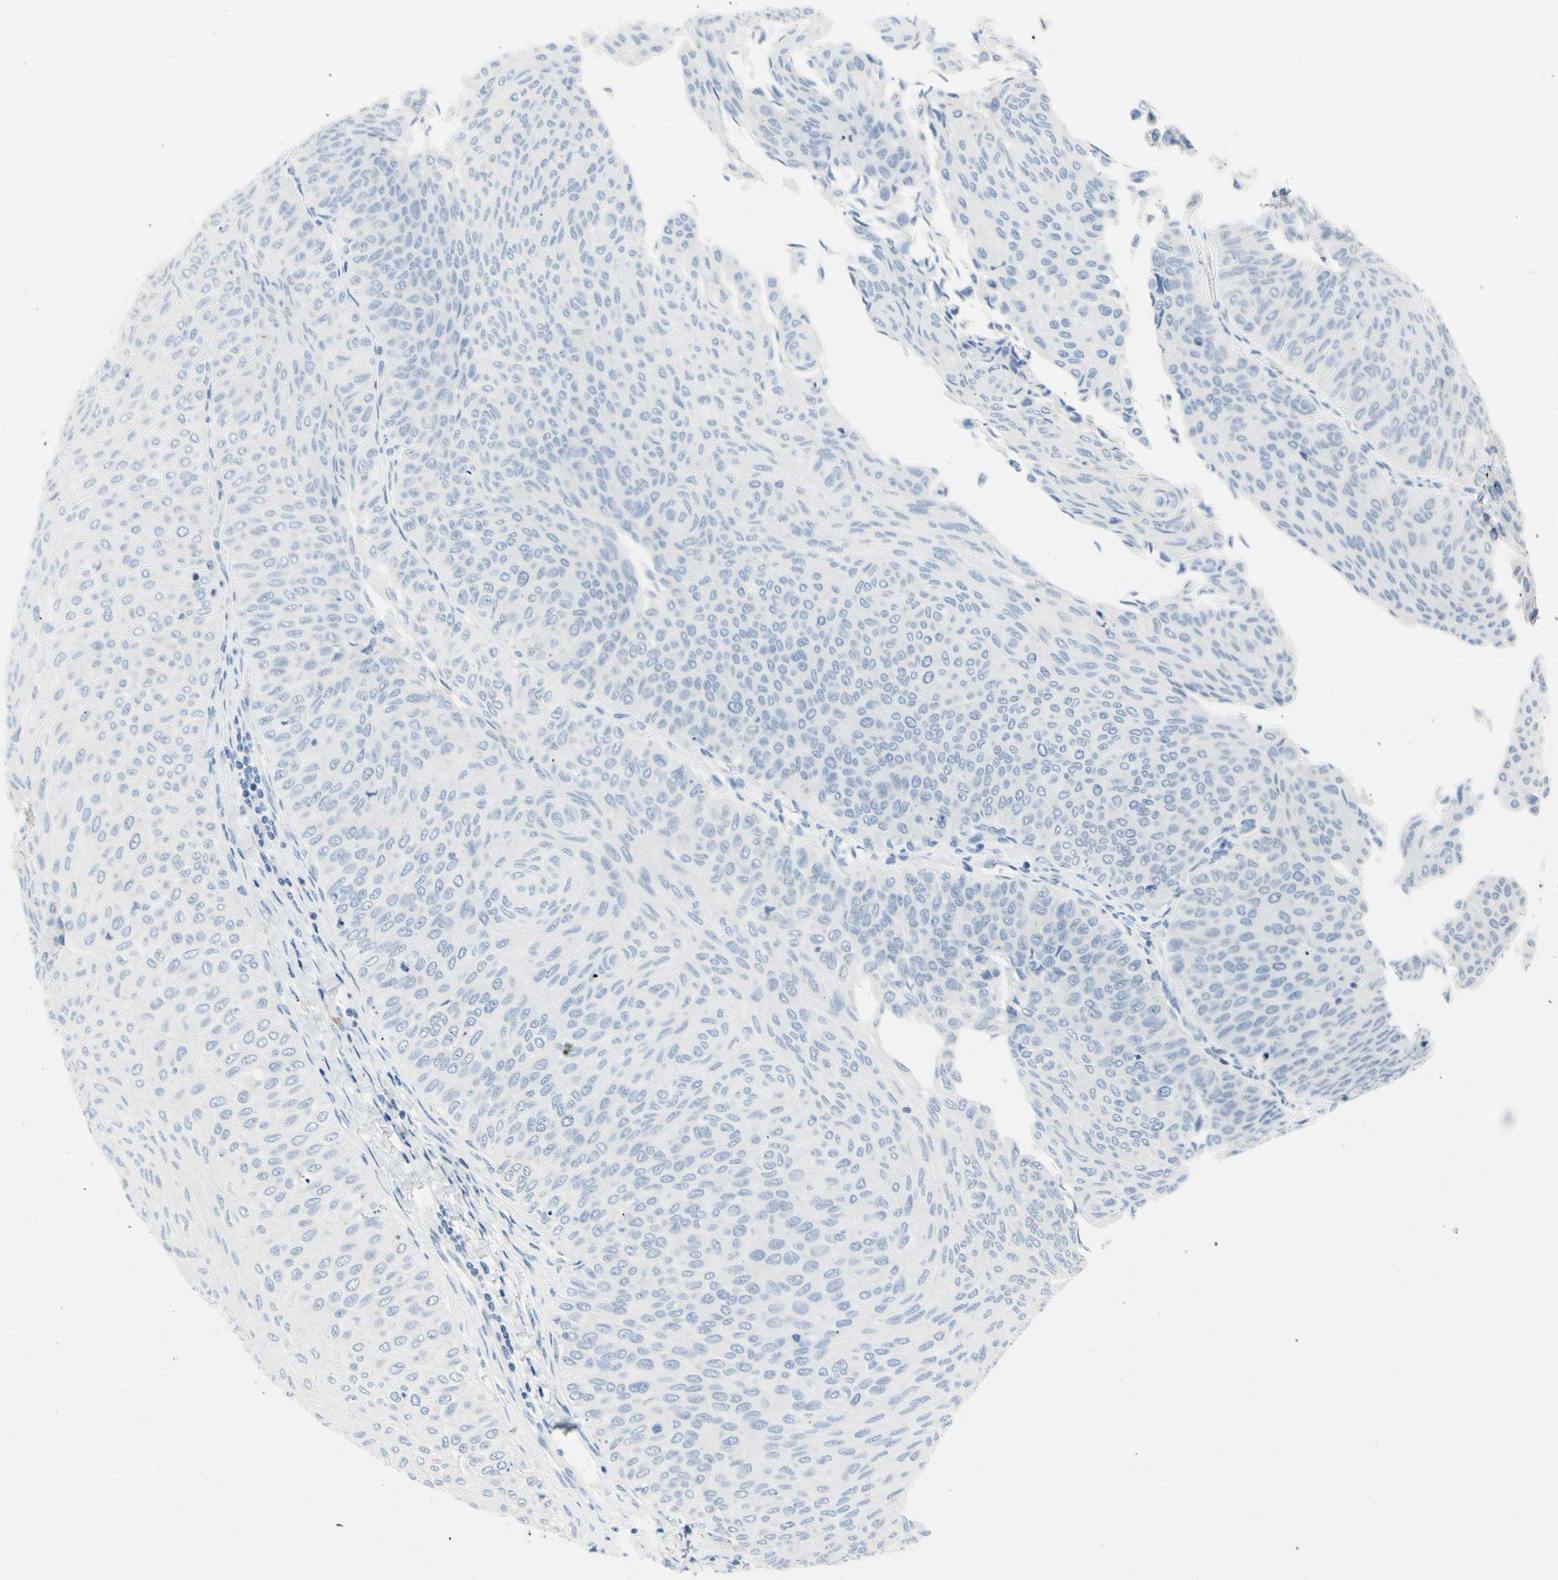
{"staining": {"intensity": "negative", "quantity": "none", "location": "none"}, "tissue": "urothelial cancer", "cell_type": "Tumor cells", "image_type": "cancer", "snomed": [{"axis": "morphology", "description": "Urothelial carcinoma, Low grade"}, {"axis": "topography", "description": "Urinary bladder"}], "caption": "Immunohistochemistry (IHC) micrograph of human urothelial carcinoma (low-grade) stained for a protein (brown), which displays no expression in tumor cells. (Stains: DAB immunohistochemistry (IHC) with hematoxylin counter stain, Microscopy: brightfield microscopy at high magnification).", "gene": "NFATC2", "patient": {"sex": "male", "age": 78}}